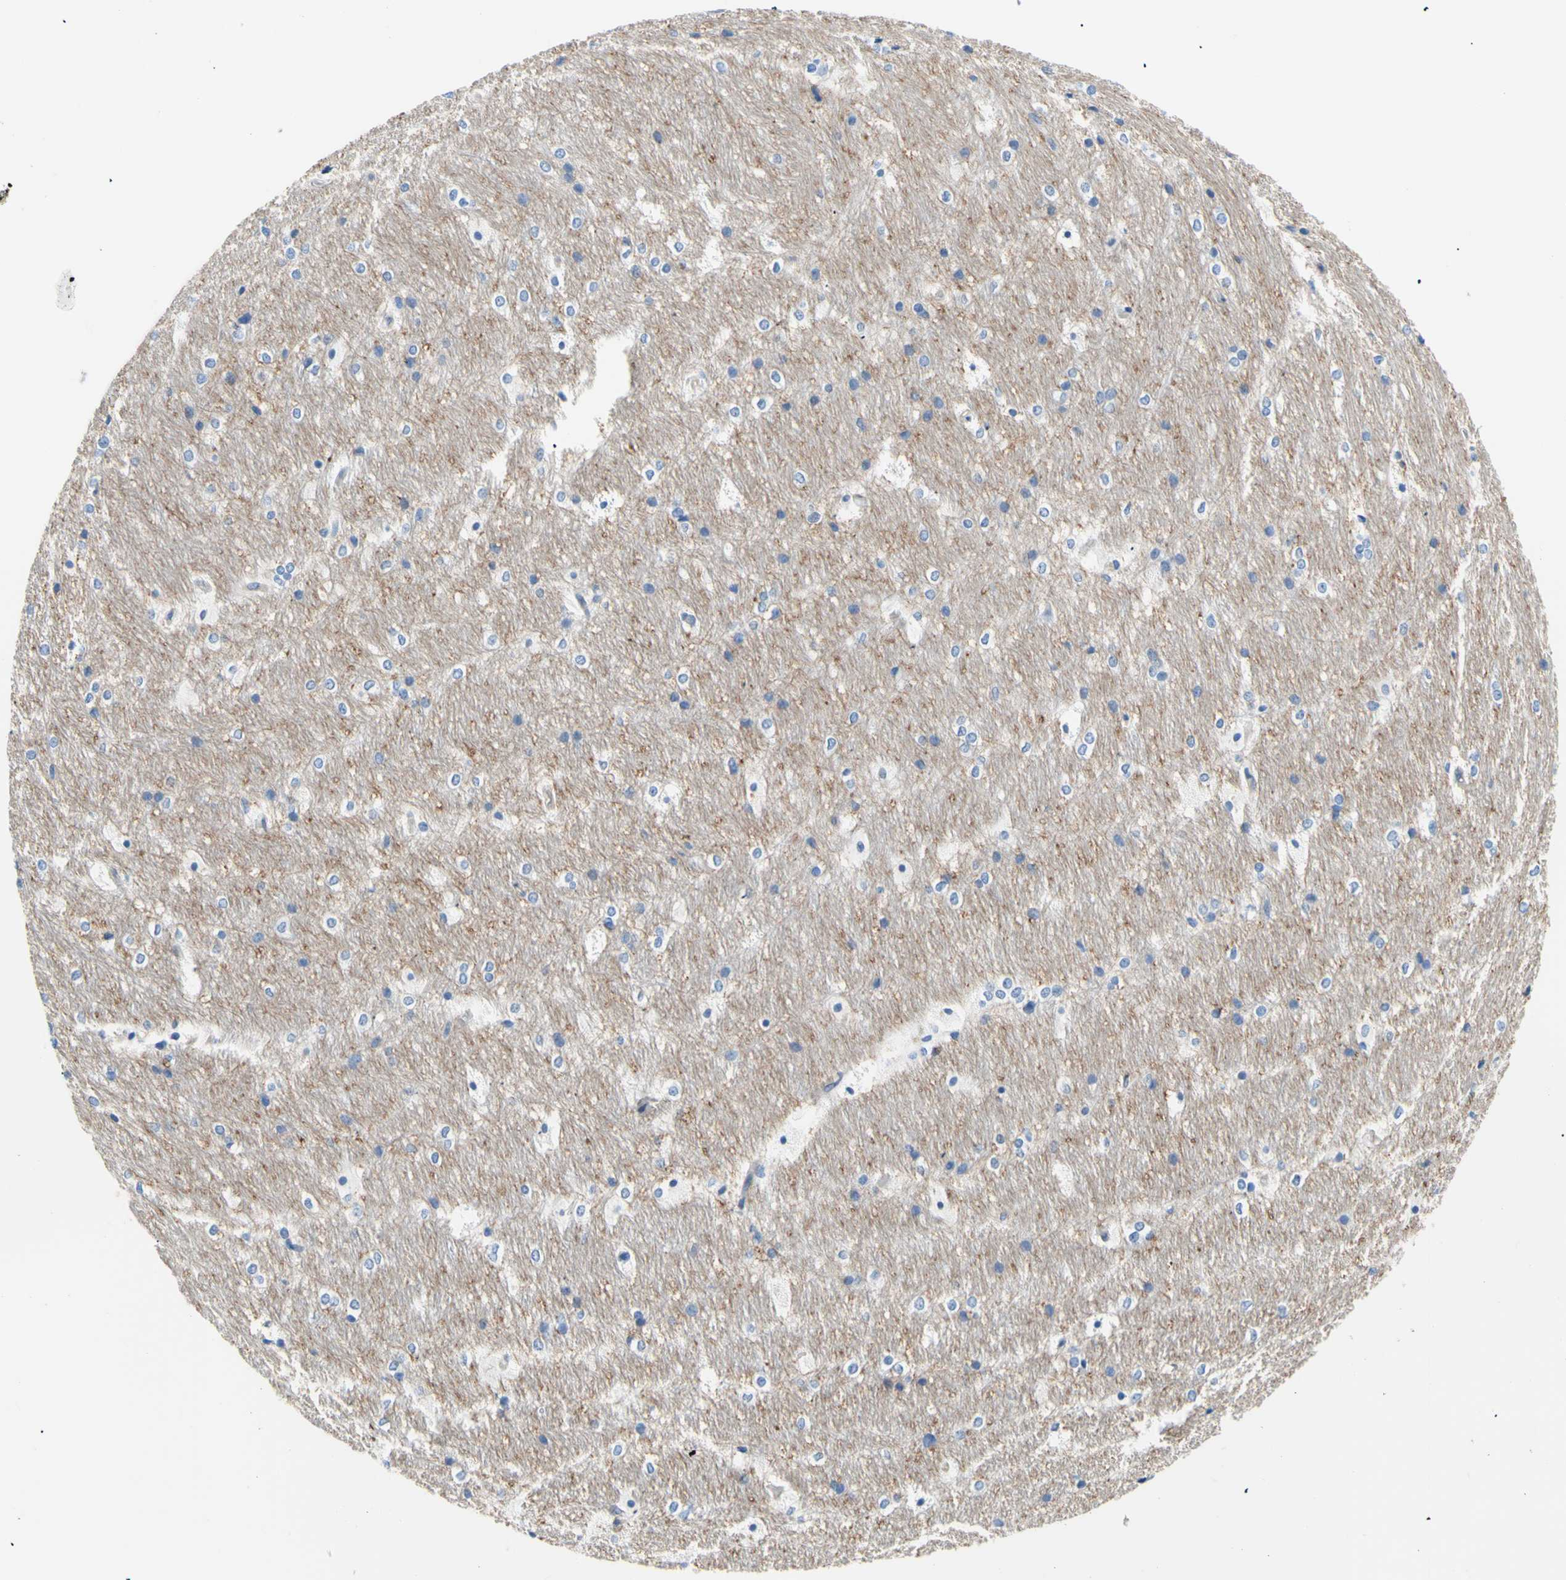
{"staining": {"intensity": "negative", "quantity": "none", "location": "none"}, "tissue": "hippocampus", "cell_type": "Glial cells", "image_type": "normal", "snomed": [{"axis": "morphology", "description": "Normal tissue, NOS"}, {"axis": "topography", "description": "Hippocampus"}], "caption": "A micrograph of human hippocampus is negative for staining in glial cells. (DAB immunohistochemistry visualized using brightfield microscopy, high magnification).", "gene": "HPCA", "patient": {"sex": "female", "age": 19}}